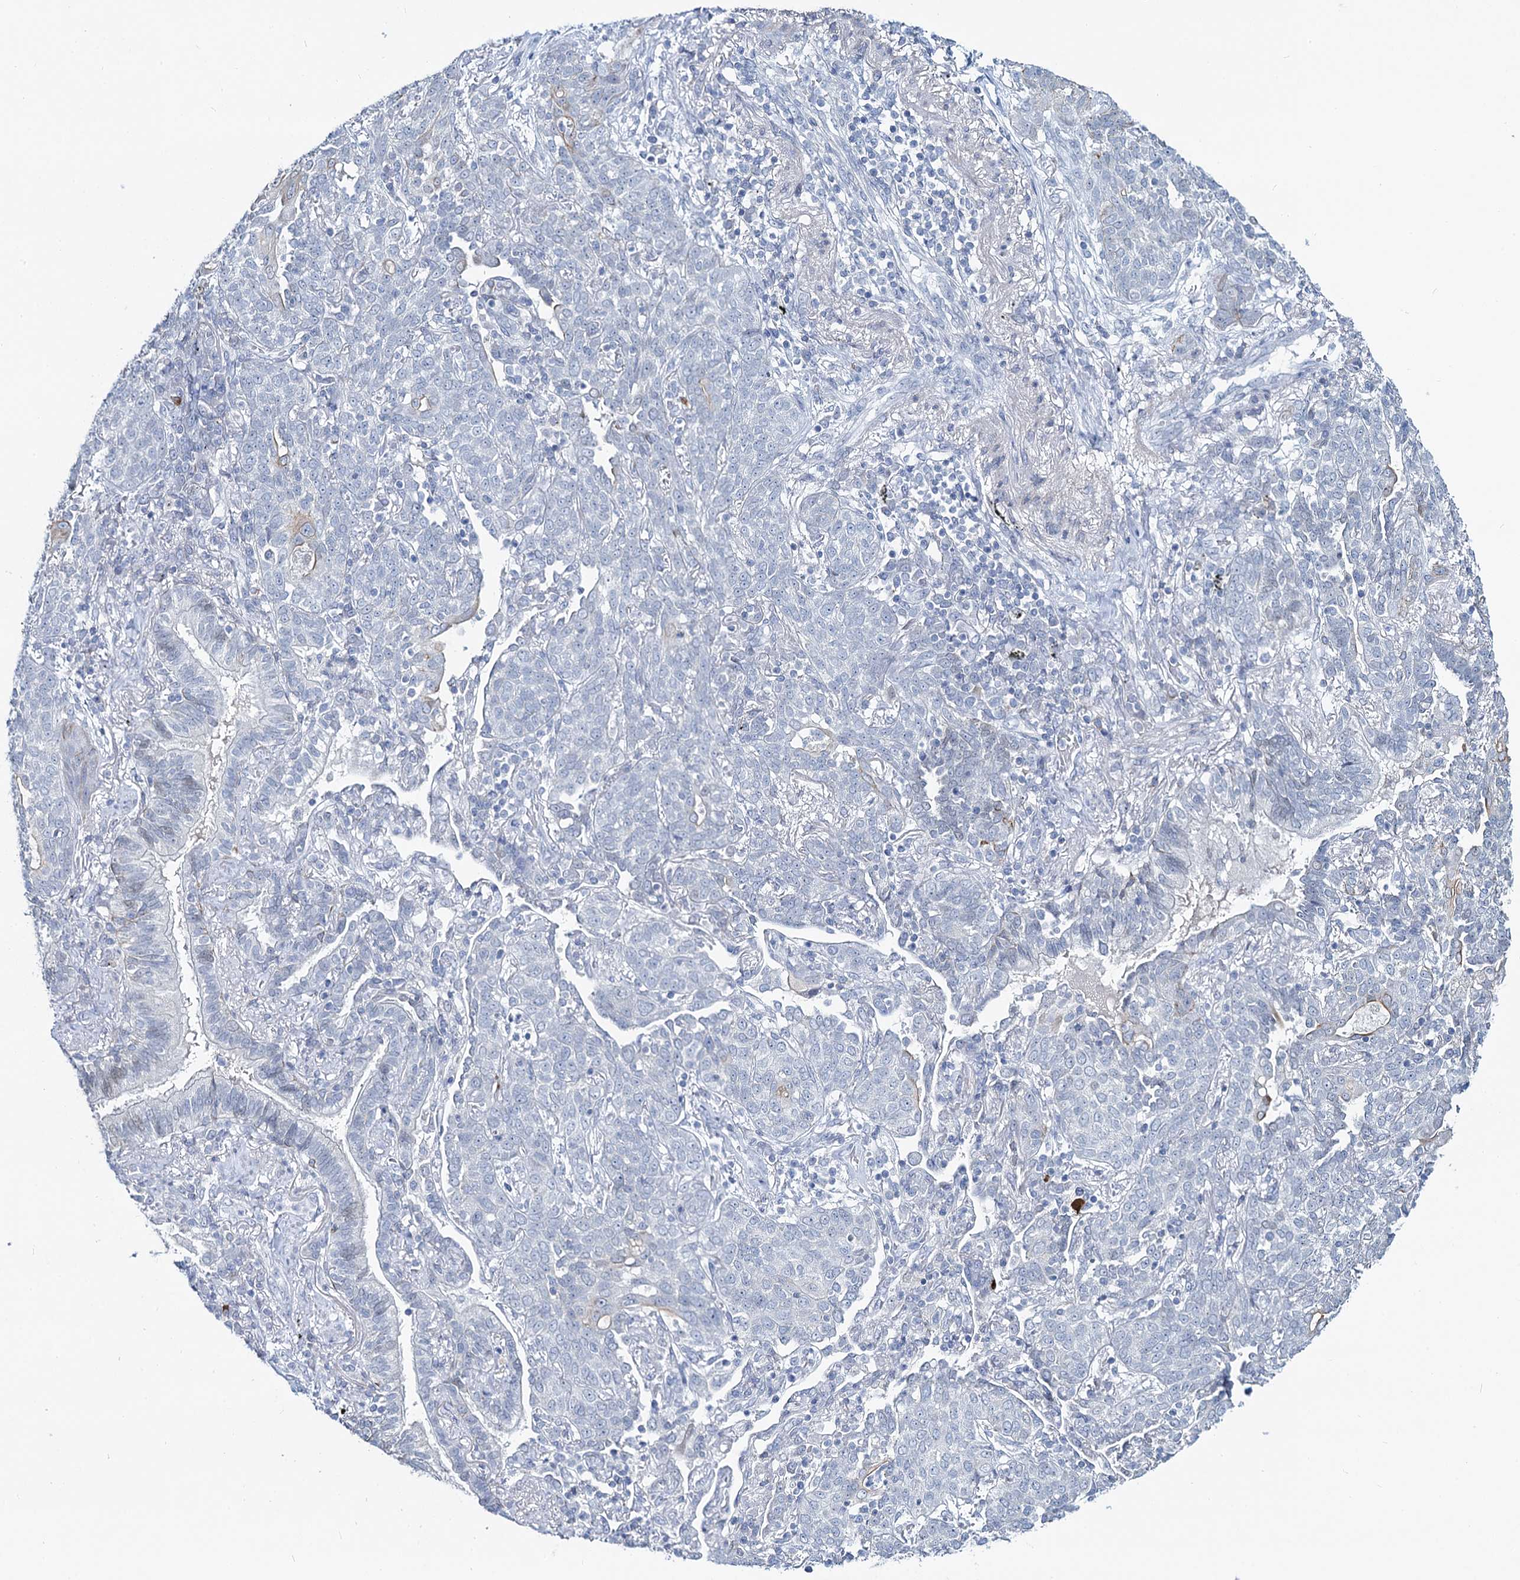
{"staining": {"intensity": "weak", "quantity": "<25%", "location": "cytoplasmic/membranous"}, "tissue": "lung cancer", "cell_type": "Tumor cells", "image_type": "cancer", "snomed": [{"axis": "morphology", "description": "Squamous cell carcinoma, NOS"}, {"axis": "topography", "description": "Lung"}], "caption": "Immunohistochemistry (IHC) image of neoplastic tissue: lung cancer (squamous cell carcinoma) stained with DAB (3,3'-diaminobenzidine) exhibits no significant protein positivity in tumor cells.", "gene": "TOX3", "patient": {"sex": "female", "age": 70}}